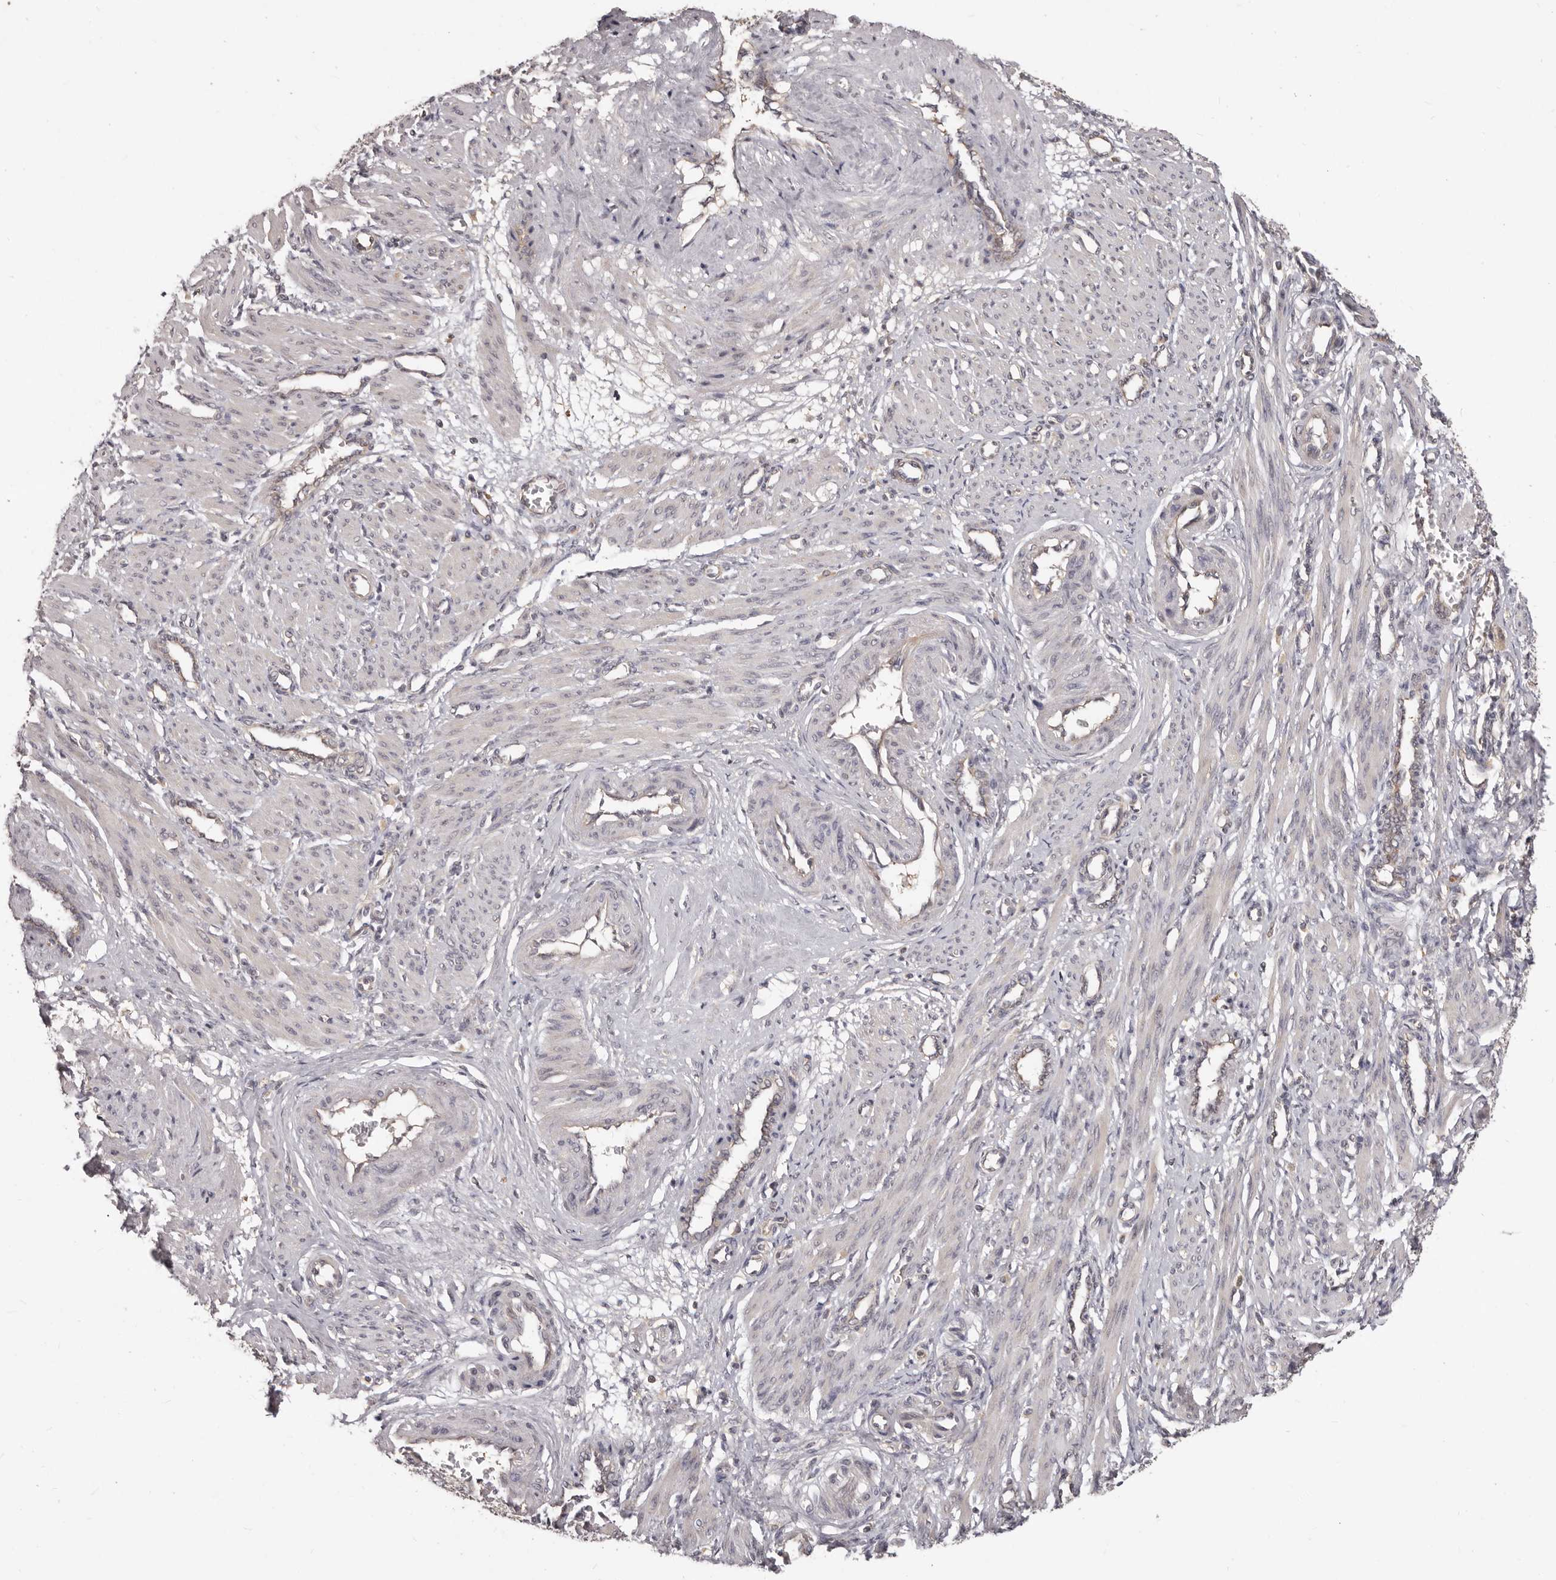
{"staining": {"intensity": "negative", "quantity": "none", "location": "none"}, "tissue": "smooth muscle", "cell_type": "Smooth muscle cells", "image_type": "normal", "snomed": [{"axis": "morphology", "description": "Normal tissue, NOS"}, {"axis": "topography", "description": "Endometrium"}], "caption": "Immunohistochemical staining of benign human smooth muscle exhibits no significant positivity in smooth muscle cells.", "gene": "MTO1", "patient": {"sex": "female", "age": 33}}